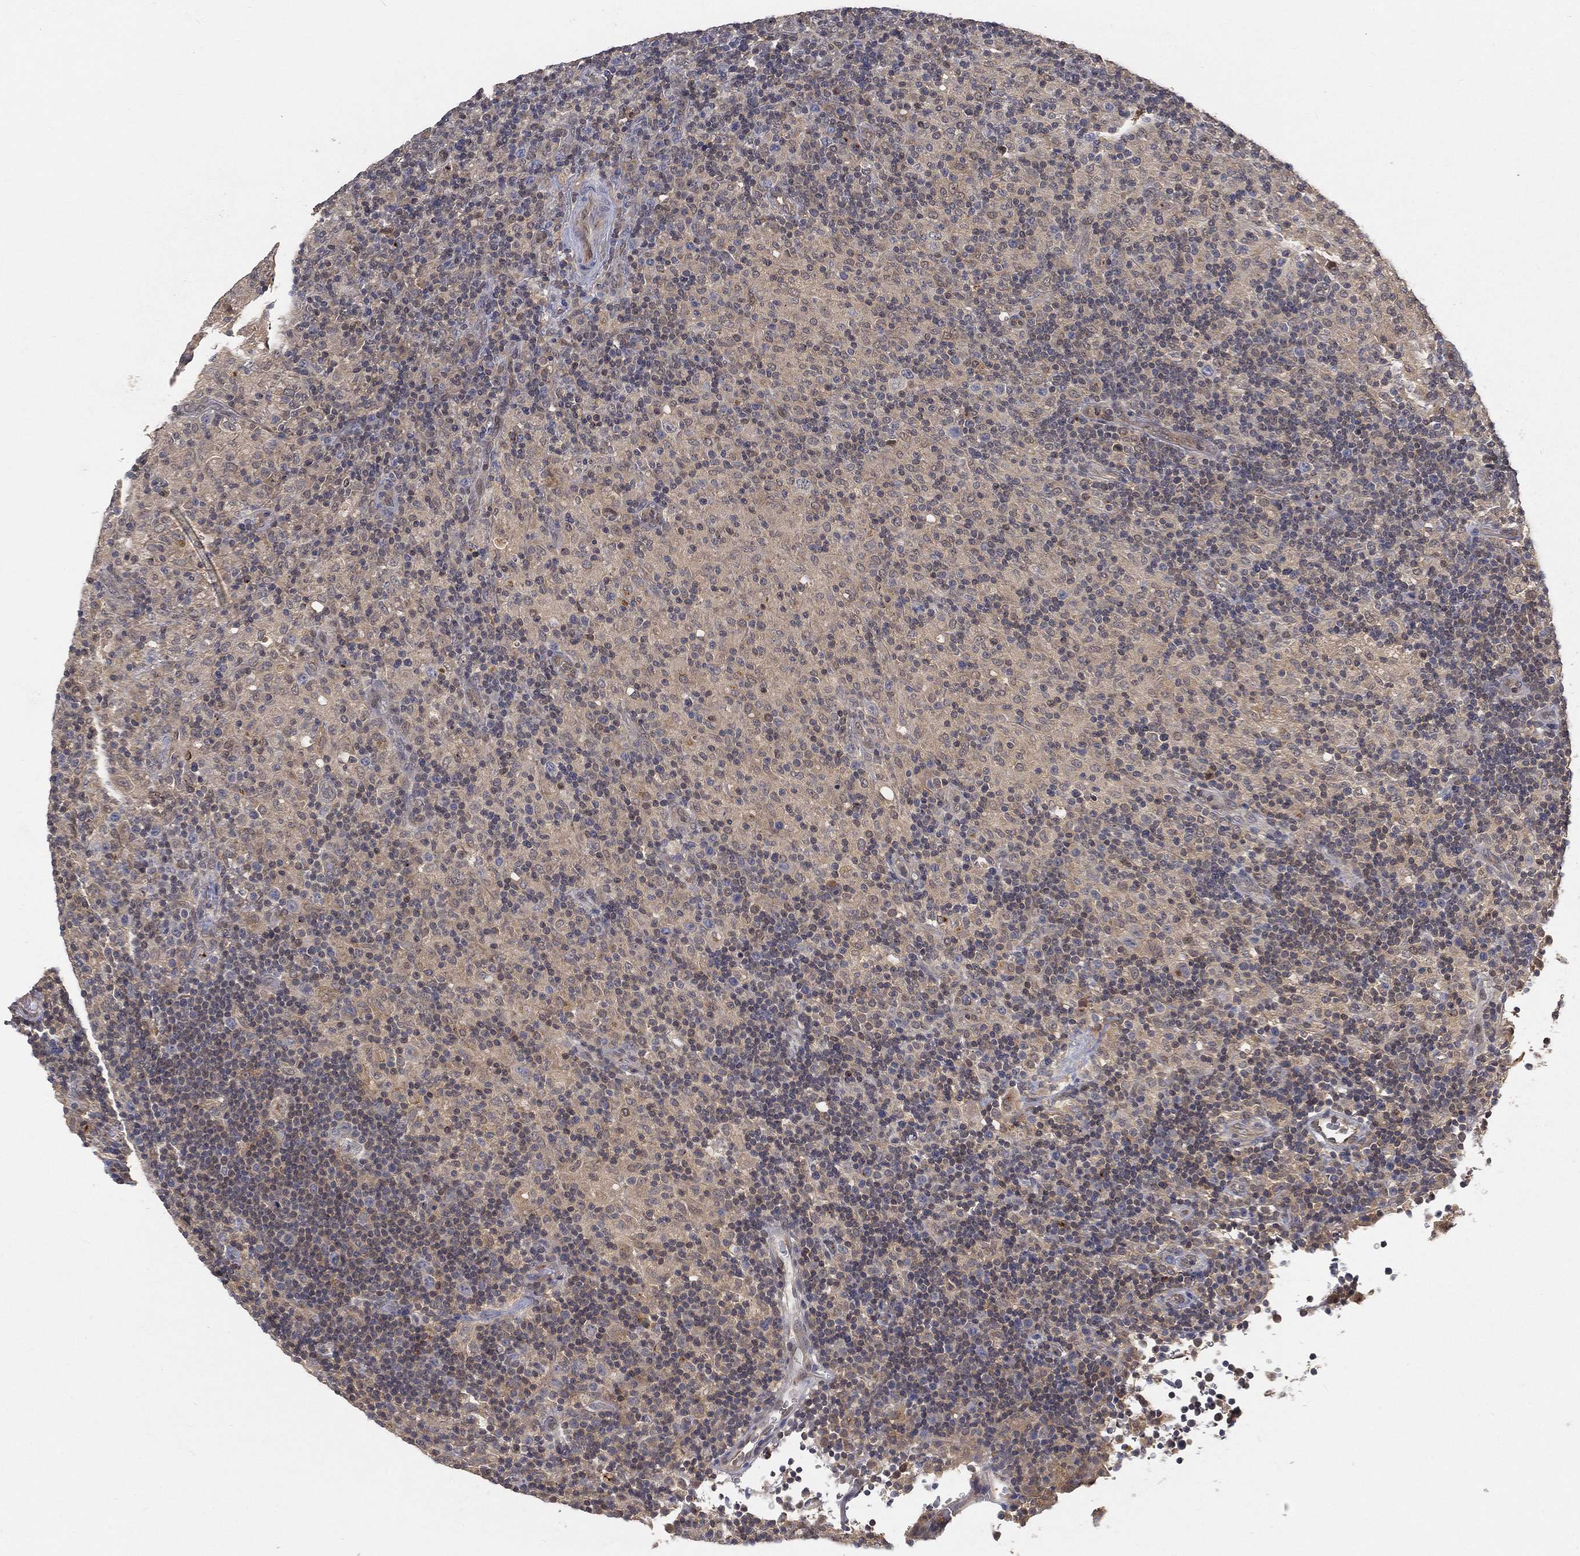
{"staining": {"intensity": "weak", "quantity": "<25%", "location": "cytoplasmic/membranous"}, "tissue": "lymphoma", "cell_type": "Tumor cells", "image_type": "cancer", "snomed": [{"axis": "morphology", "description": "Hodgkin's disease, NOS"}, {"axis": "topography", "description": "Lymph node"}], "caption": "Immunohistochemical staining of lymphoma reveals no significant positivity in tumor cells.", "gene": "MAPK1", "patient": {"sex": "male", "age": 70}}